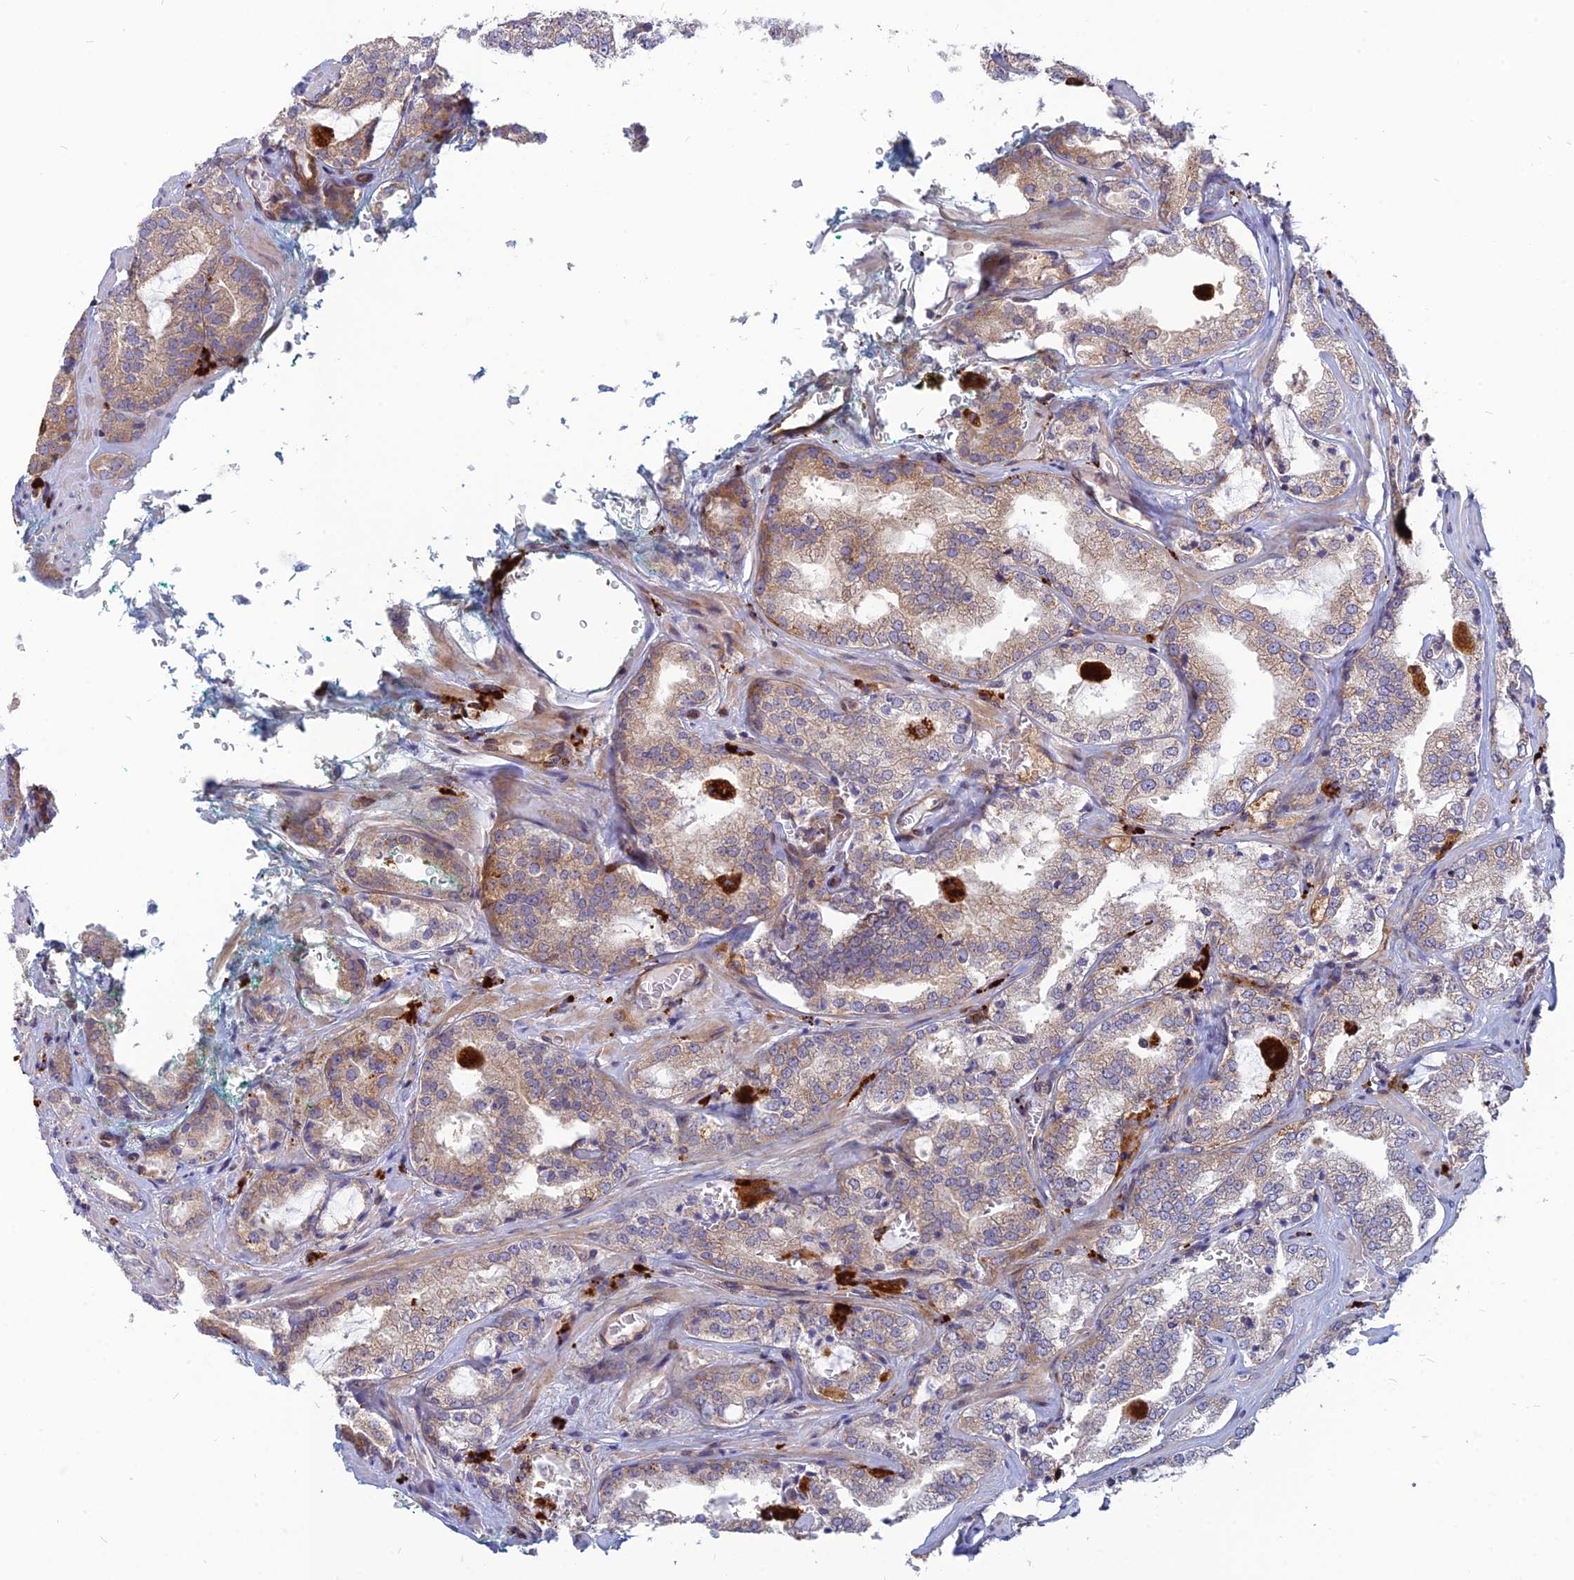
{"staining": {"intensity": "moderate", "quantity": "<25%", "location": "cytoplasmic/membranous"}, "tissue": "prostate cancer", "cell_type": "Tumor cells", "image_type": "cancer", "snomed": [{"axis": "morphology", "description": "Adenocarcinoma, High grade"}, {"axis": "topography", "description": "Prostate"}], "caption": "An immunohistochemistry micrograph of tumor tissue is shown. Protein staining in brown labels moderate cytoplasmic/membranous positivity in prostate high-grade adenocarcinoma within tumor cells.", "gene": "PHKA2", "patient": {"sex": "male", "age": 64}}